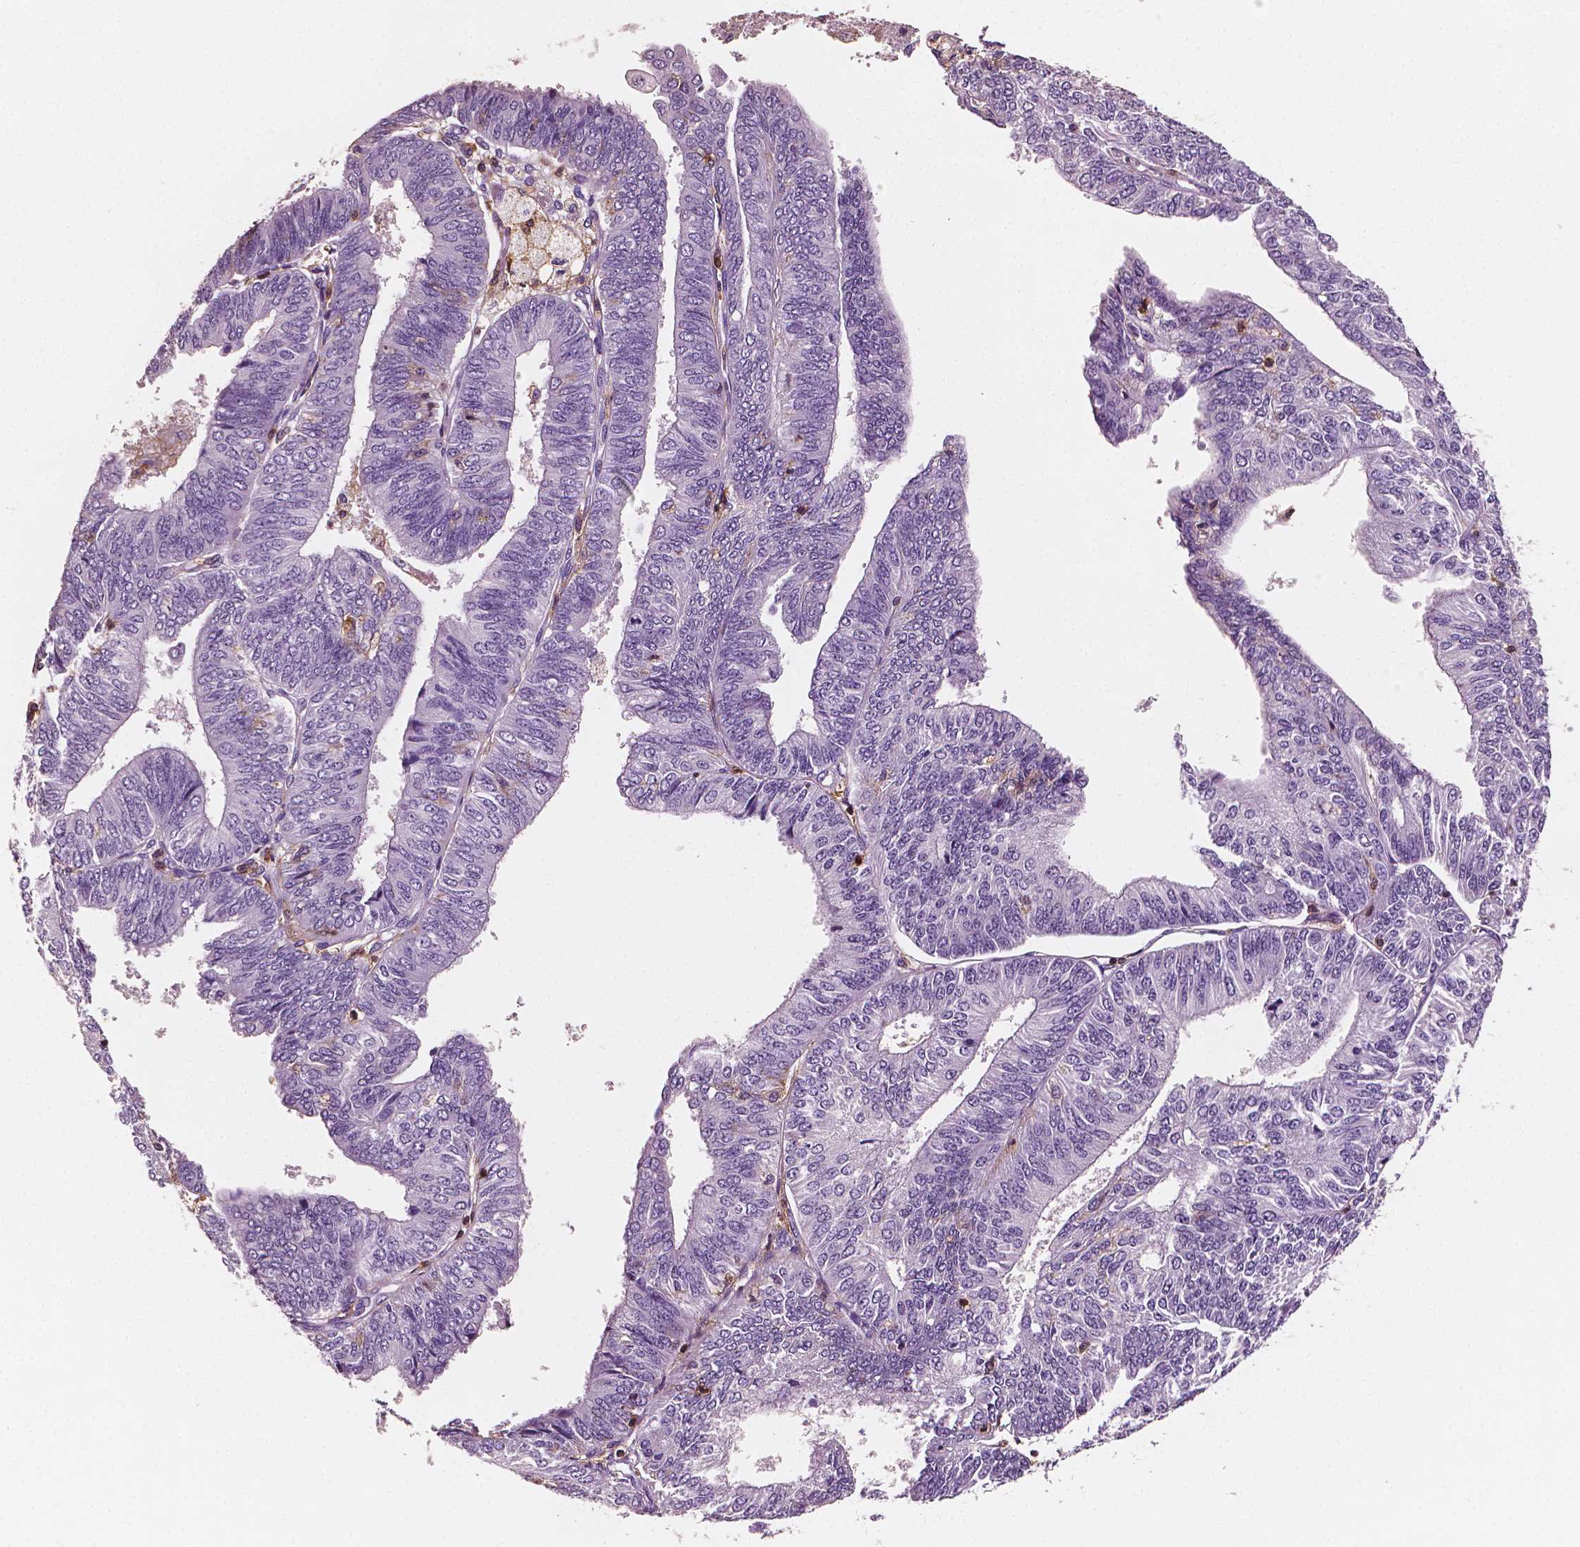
{"staining": {"intensity": "negative", "quantity": "none", "location": "none"}, "tissue": "endometrial cancer", "cell_type": "Tumor cells", "image_type": "cancer", "snomed": [{"axis": "morphology", "description": "Adenocarcinoma, NOS"}, {"axis": "topography", "description": "Endometrium"}], "caption": "Immunohistochemistry (IHC) of endometrial cancer displays no positivity in tumor cells.", "gene": "PTPRC", "patient": {"sex": "female", "age": 58}}